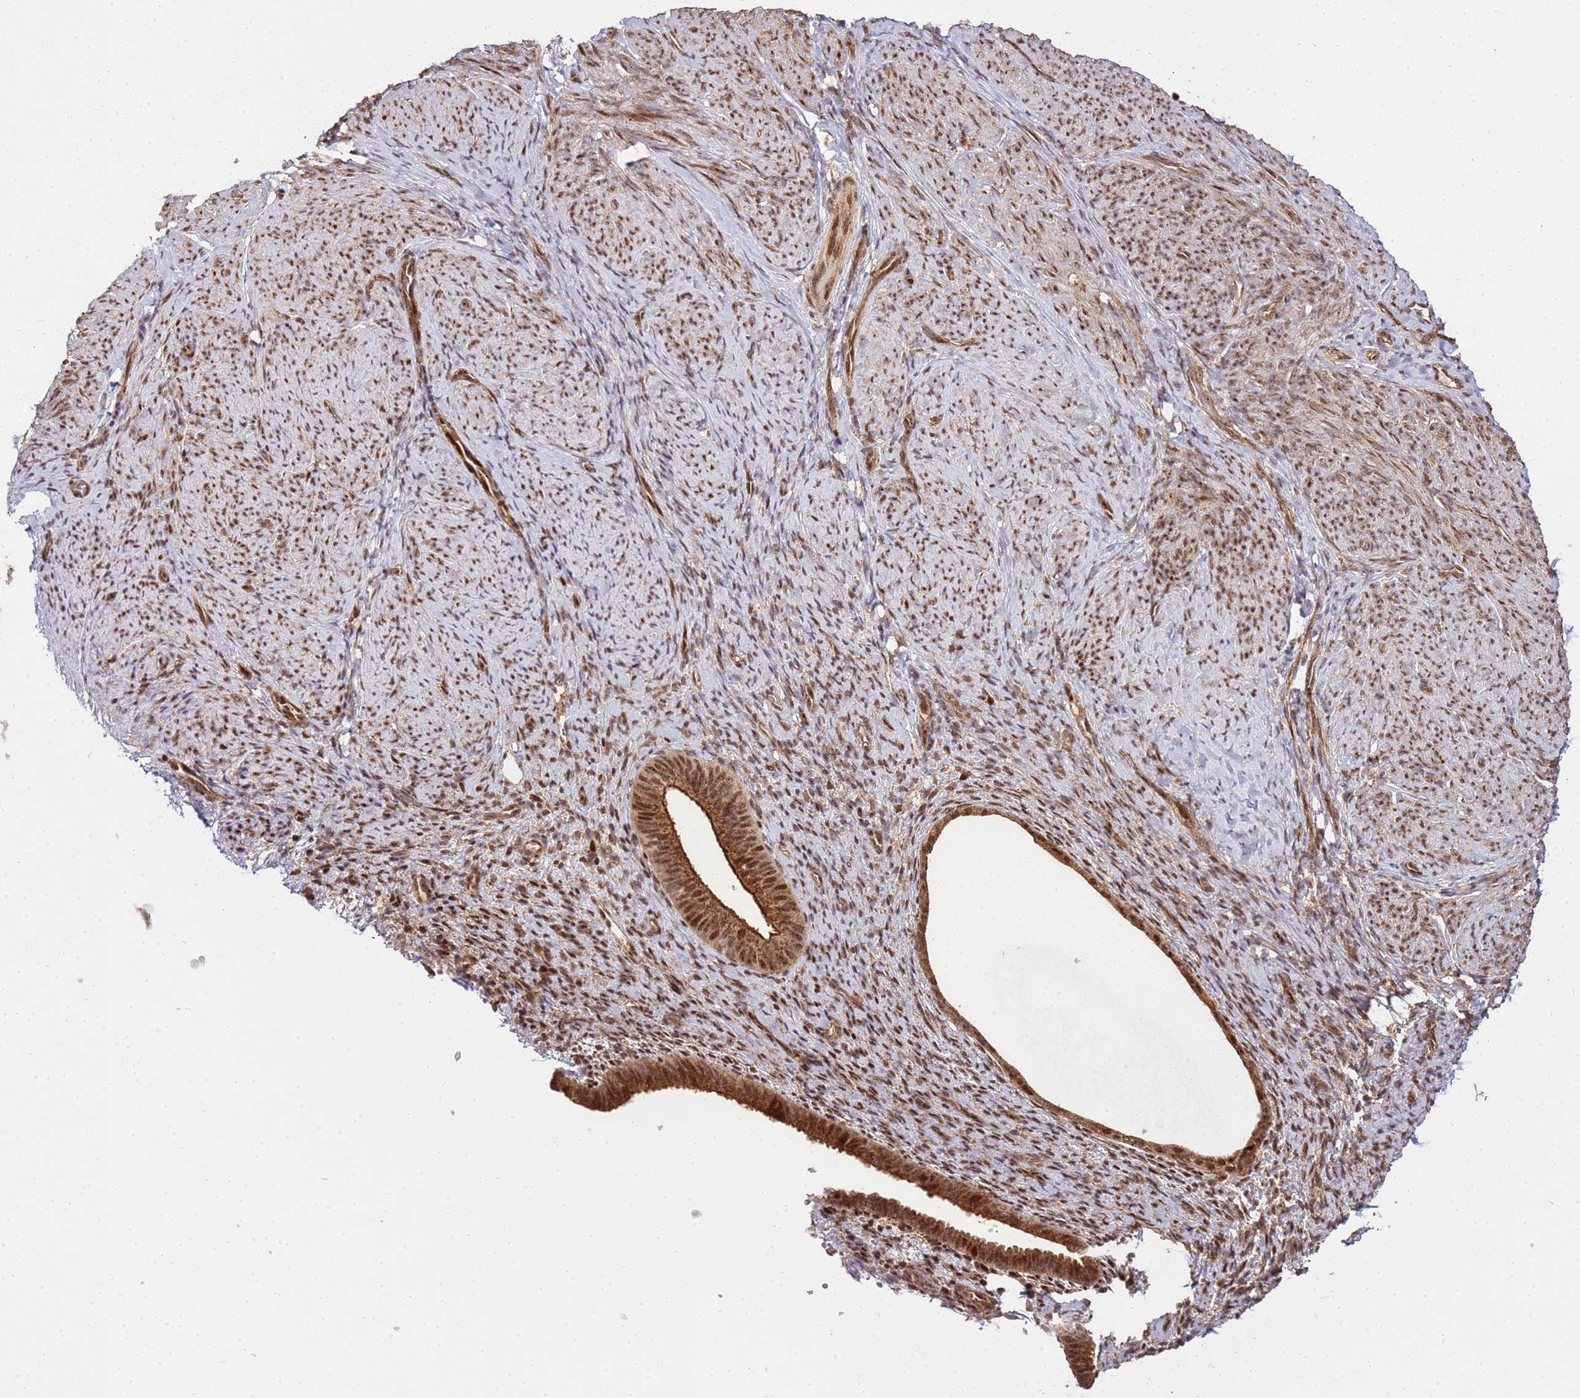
{"staining": {"intensity": "moderate", "quantity": ">75%", "location": "nuclear"}, "tissue": "endometrium", "cell_type": "Cells in endometrial stroma", "image_type": "normal", "snomed": [{"axis": "morphology", "description": "Normal tissue, NOS"}, {"axis": "topography", "description": "Endometrium"}], "caption": "IHC photomicrograph of unremarkable endometrium: human endometrium stained using immunohistochemistry demonstrates medium levels of moderate protein expression localized specifically in the nuclear of cells in endometrial stroma, appearing as a nuclear brown color.", "gene": "PEX14", "patient": {"sex": "female", "age": 65}}